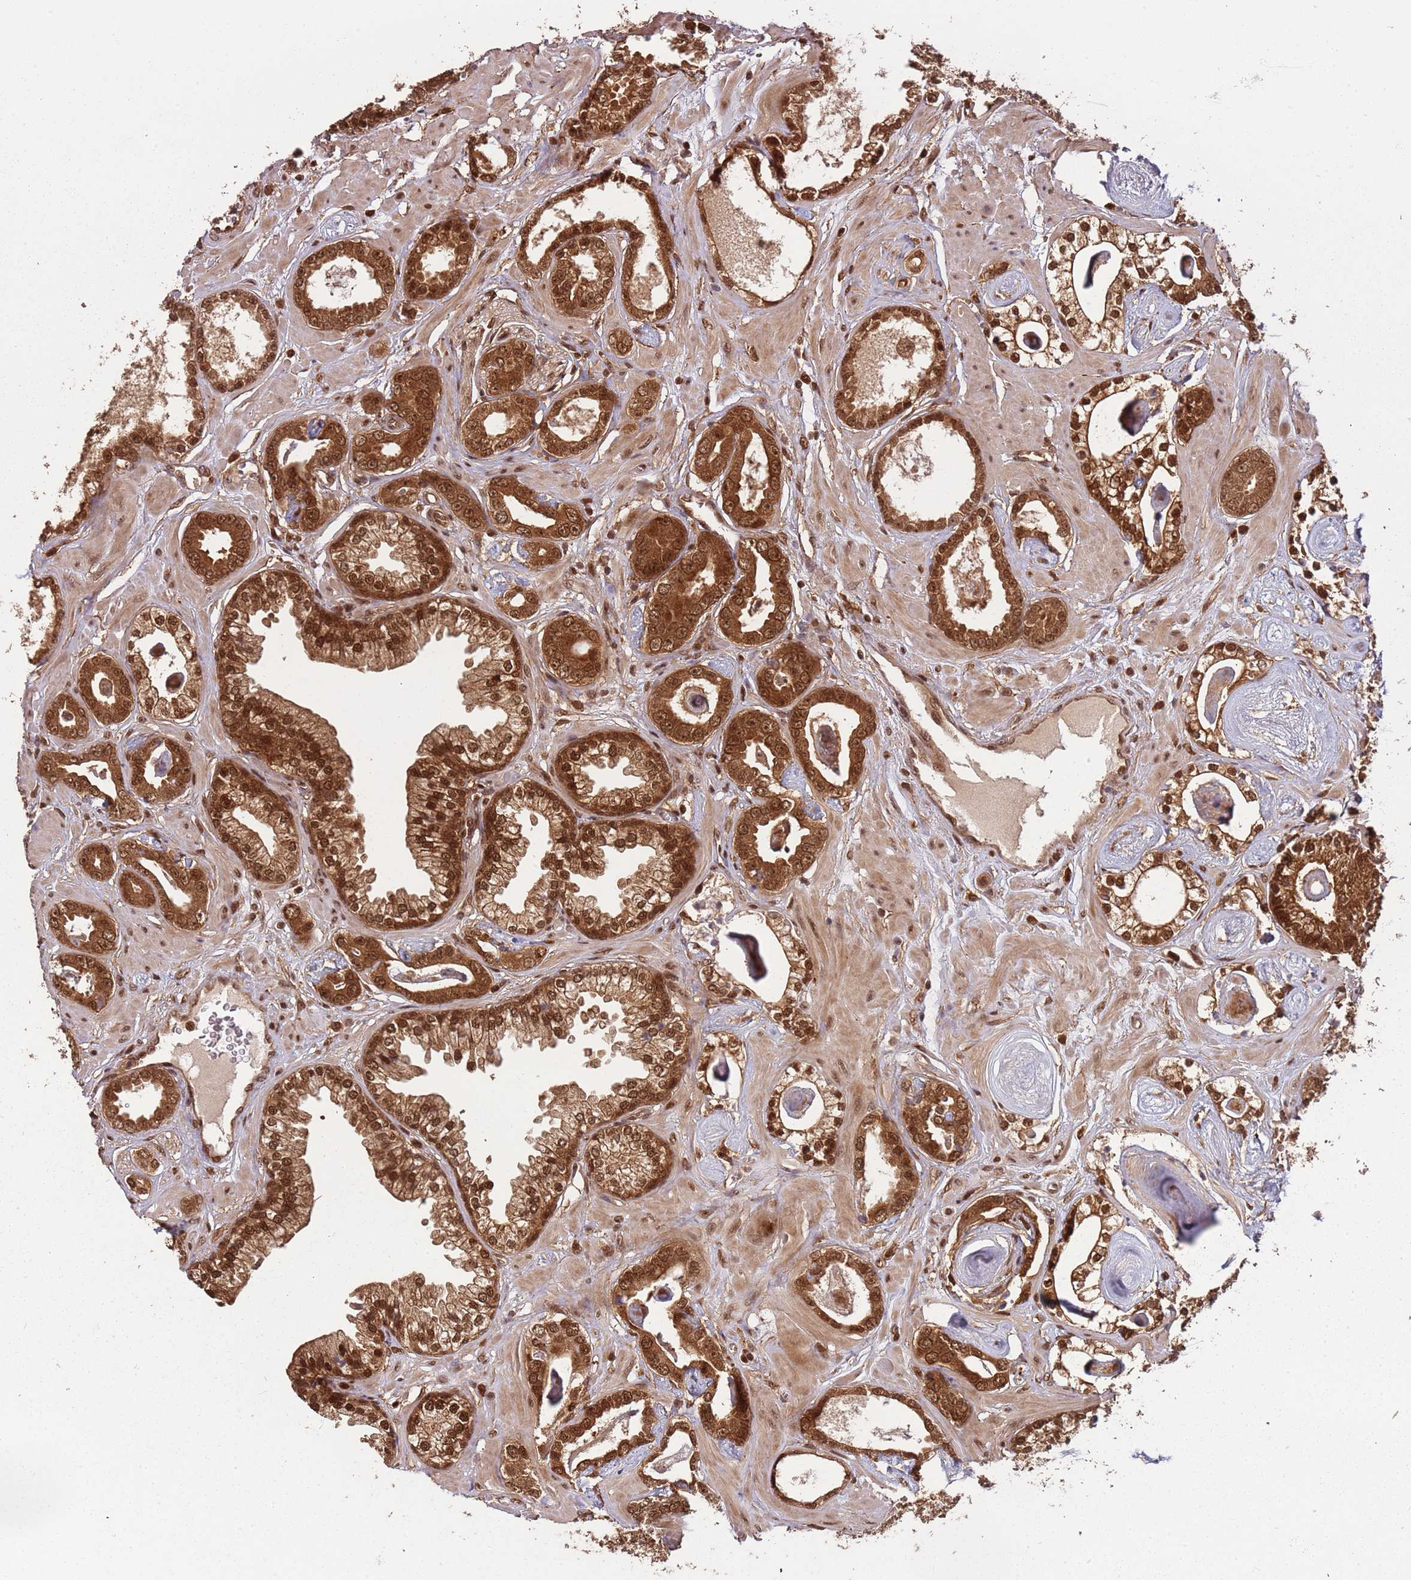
{"staining": {"intensity": "strong", "quantity": ">75%", "location": "cytoplasmic/membranous,nuclear"}, "tissue": "prostate cancer", "cell_type": "Tumor cells", "image_type": "cancer", "snomed": [{"axis": "morphology", "description": "Adenocarcinoma, Low grade"}, {"axis": "topography", "description": "Prostate"}], "caption": "Low-grade adenocarcinoma (prostate) was stained to show a protein in brown. There is high levels of strong cytoplasmic/membranous and nuclear expression in approximately >75% of tumor cells.", "gene": "PGLS", "patient": {"sex": "male", "age": 60}}